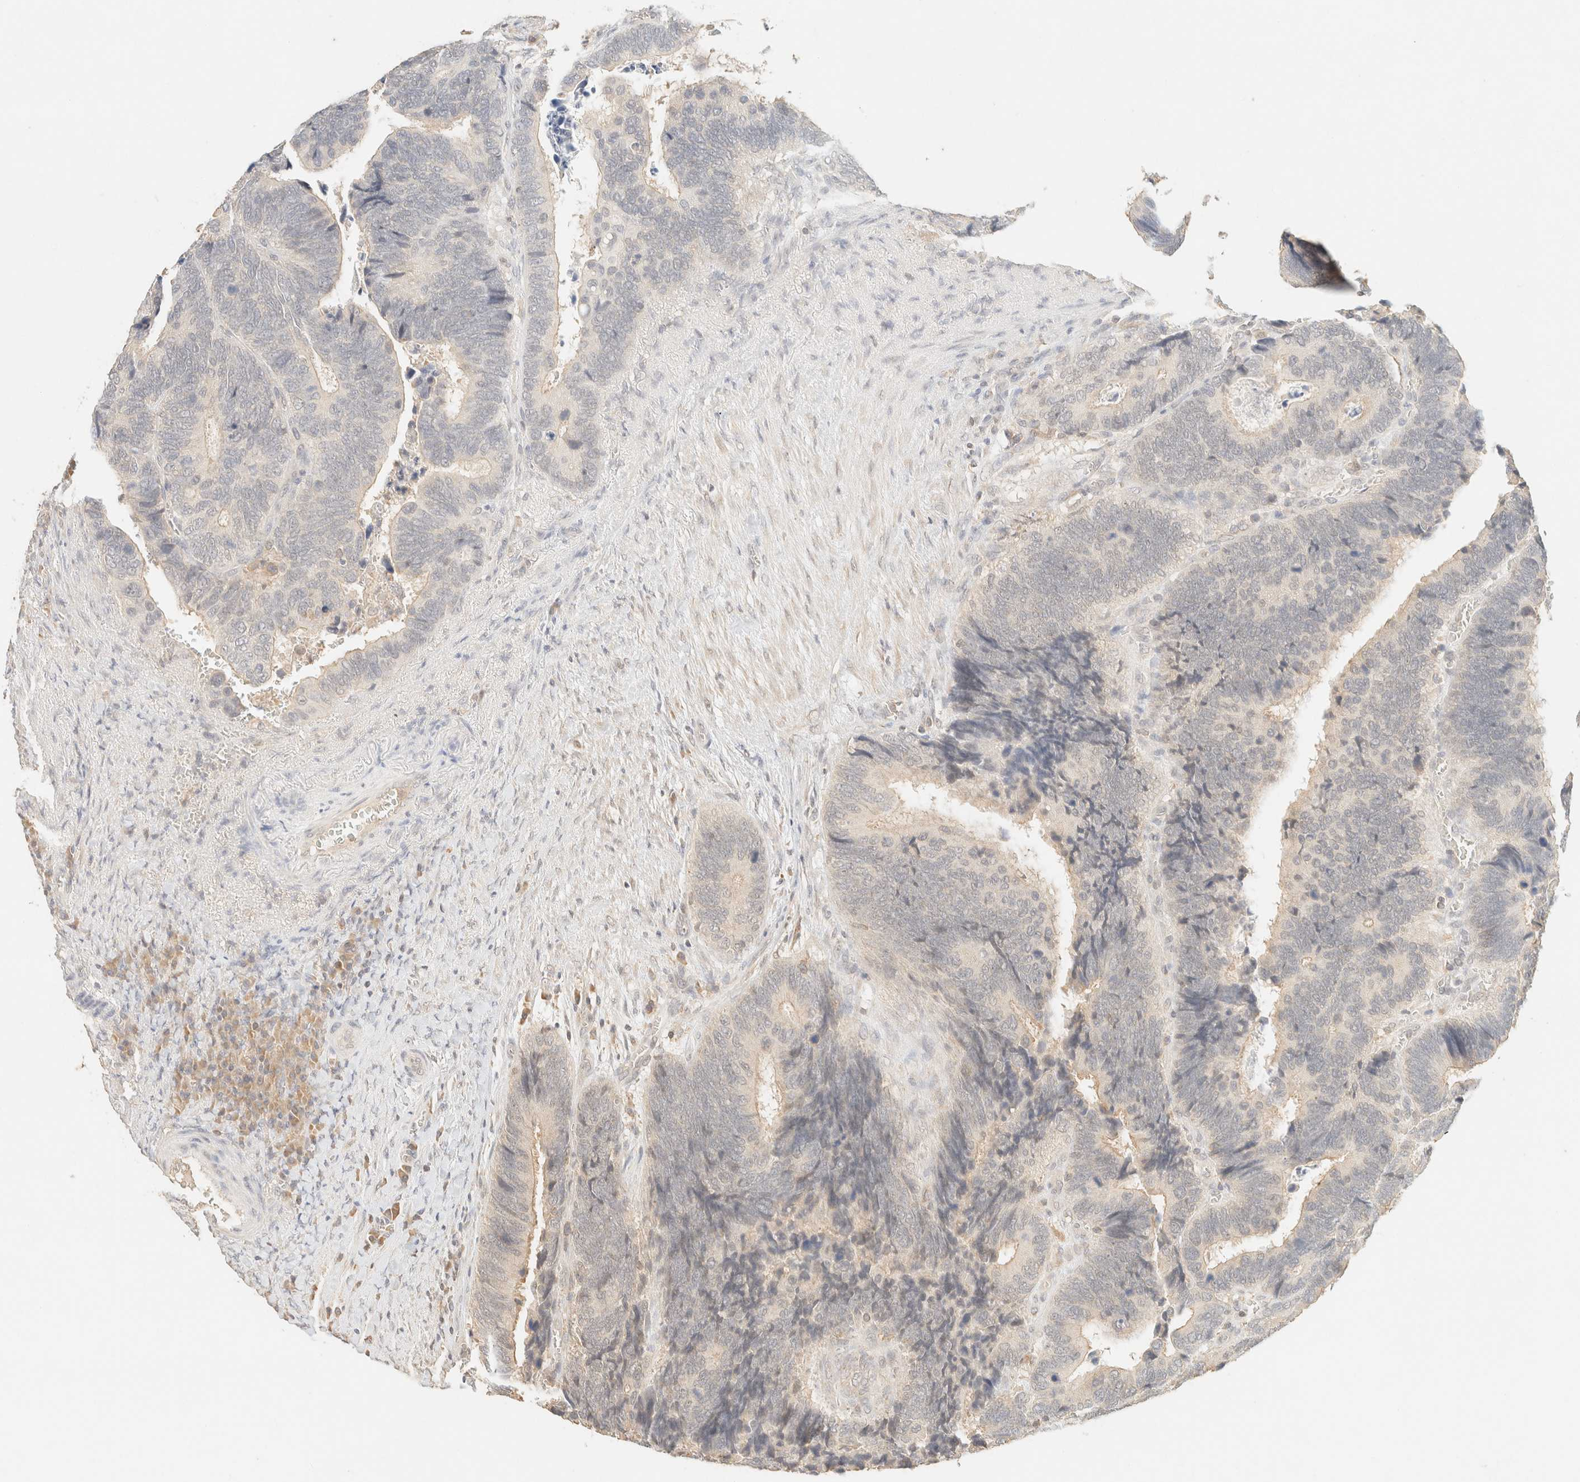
{"staining": {"intensity": "weak", "quantity": "<25%", "location": "cytoplasmic/membranous"}, "tissue": "colorectal cancer", "cell_type": "Tumor cells", "image_type": "cancer", "snomed": [{"axis": "morphology", "description": "Adenocarcinoma, NOS"}, {"axis": "topography", "description": "Colon"}], "caption": "A histopathology image of human adenocarcinoma (colorectal) is negative for staining in tumor cells.", "gene": "TIMD4", "patient": {"sex": "male", "age": 72}}